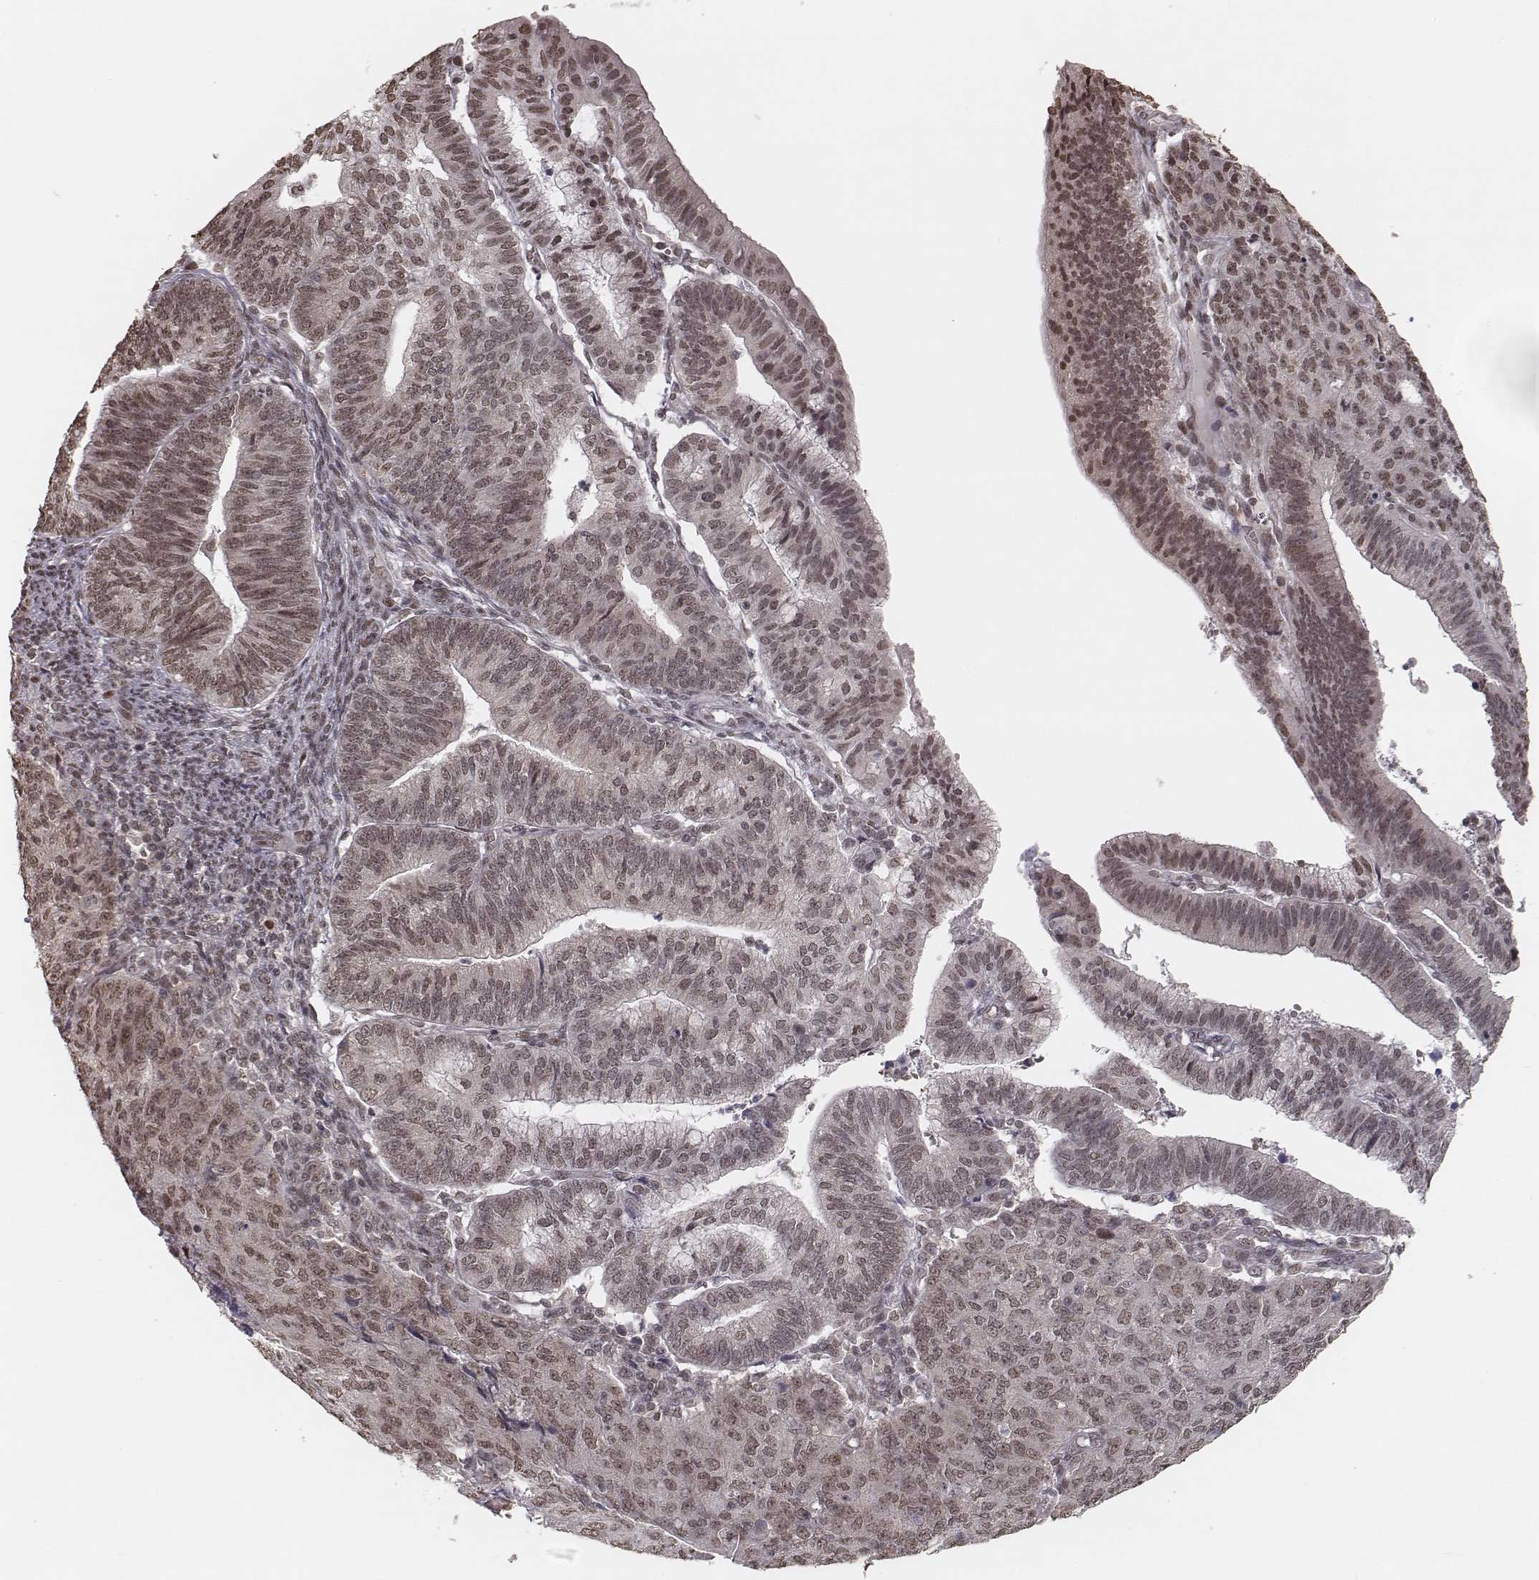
{"staining": {"intensity": "moderate", "quantity": ">75%", "location": "nuclear"}, "tissue": "endometrial cancer", "cell_type": "Tumor cells", "image_type": "cancer", "snomed": [{"axis": "morphology", "description": "Adenocarcinoma, NOS"}, {"axis": "topography", "description": "Endometrium"}], "caption": "Immunohistochemistry (IHC) of human endometrial cancer (adenocarcinoma) reveals medium levels of moderate nuclear staining in about >75% of tumor cells. The staining was performed using DAB to visualize the protein expression in brown, while the nuclei were stained in blue with hematoxylin (Magnification: 20x).", "gene": "HMGA2", "patient": {"sex": "female", "age": 82}}